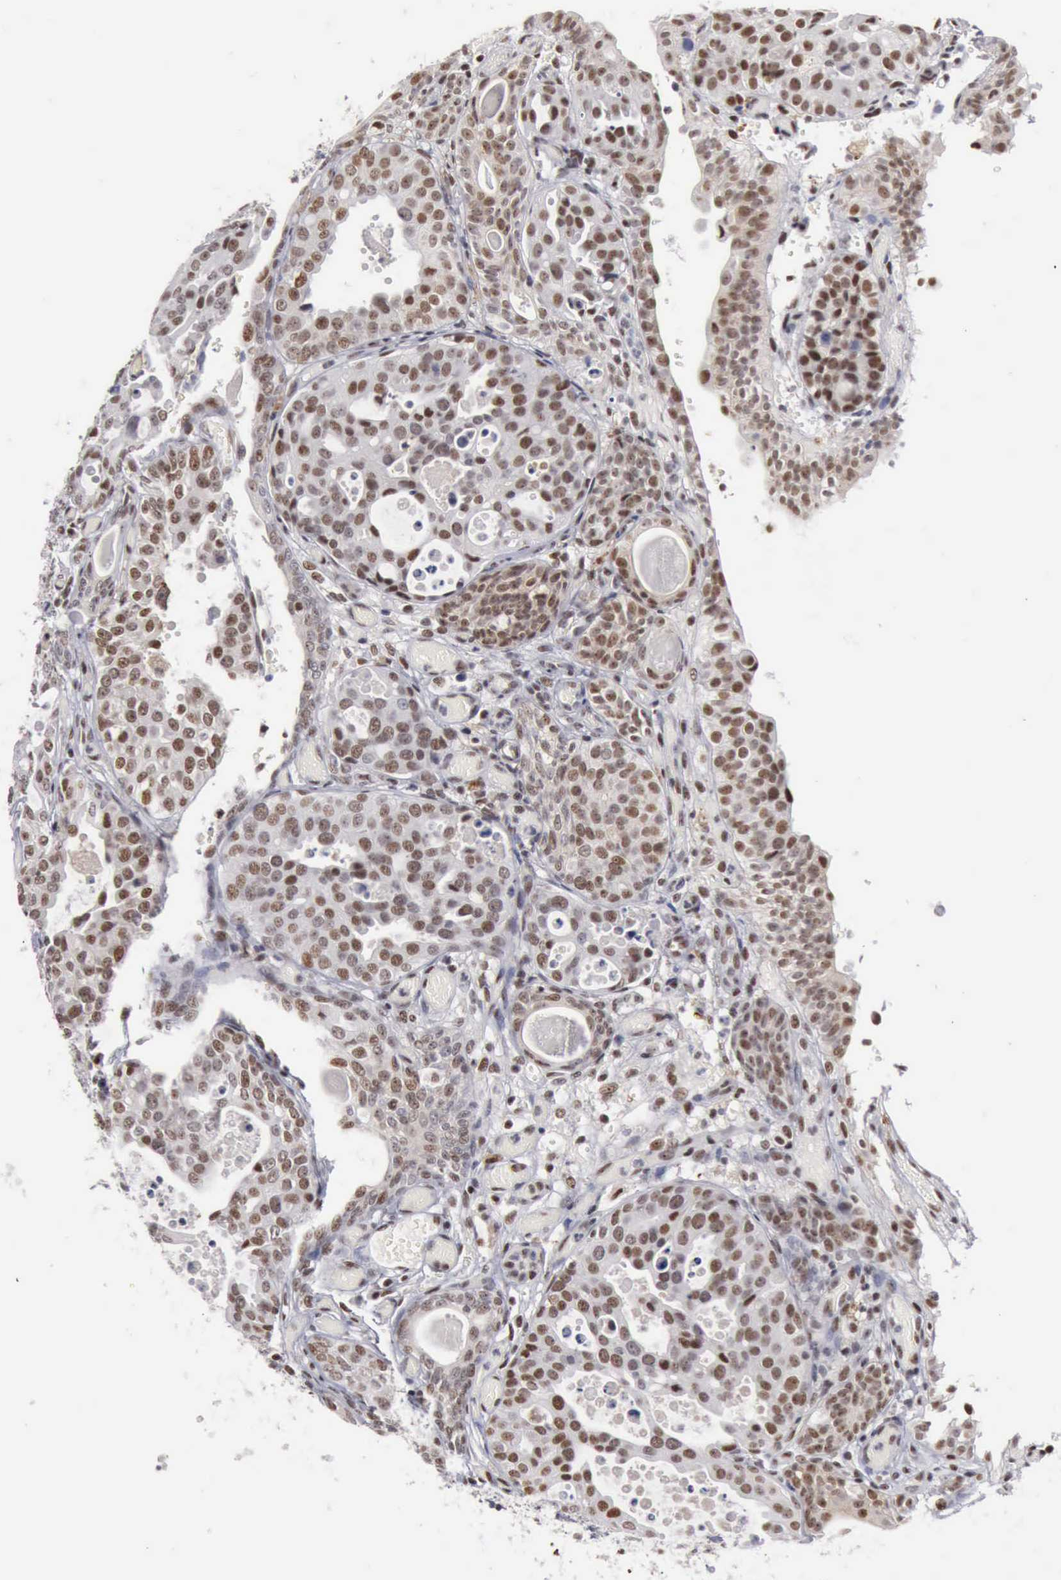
{"staining": {"intensity": "moderate", "quantity": ">75%", "location": "nuclear"}, "tissue": "urothelial cancer", "cell_type": "Tumor cells", "image_type": "cancer", "snomed": [{"axis": "morphology", "description": "Urothelial carcinoma, High grade"}, {"axis": "topography", "description": "Urinary bladder"}], "caption": "DAB immunohistochemical staining of urothelial cancer demonstrates moderate nuclear protein staining in approximately >75% of tumor cells. (brown staining indicates protein expression, while blue staining denotes nuclei).", "gene": "KIAA0586", "patient": {"sex": "male", "age": 78}}